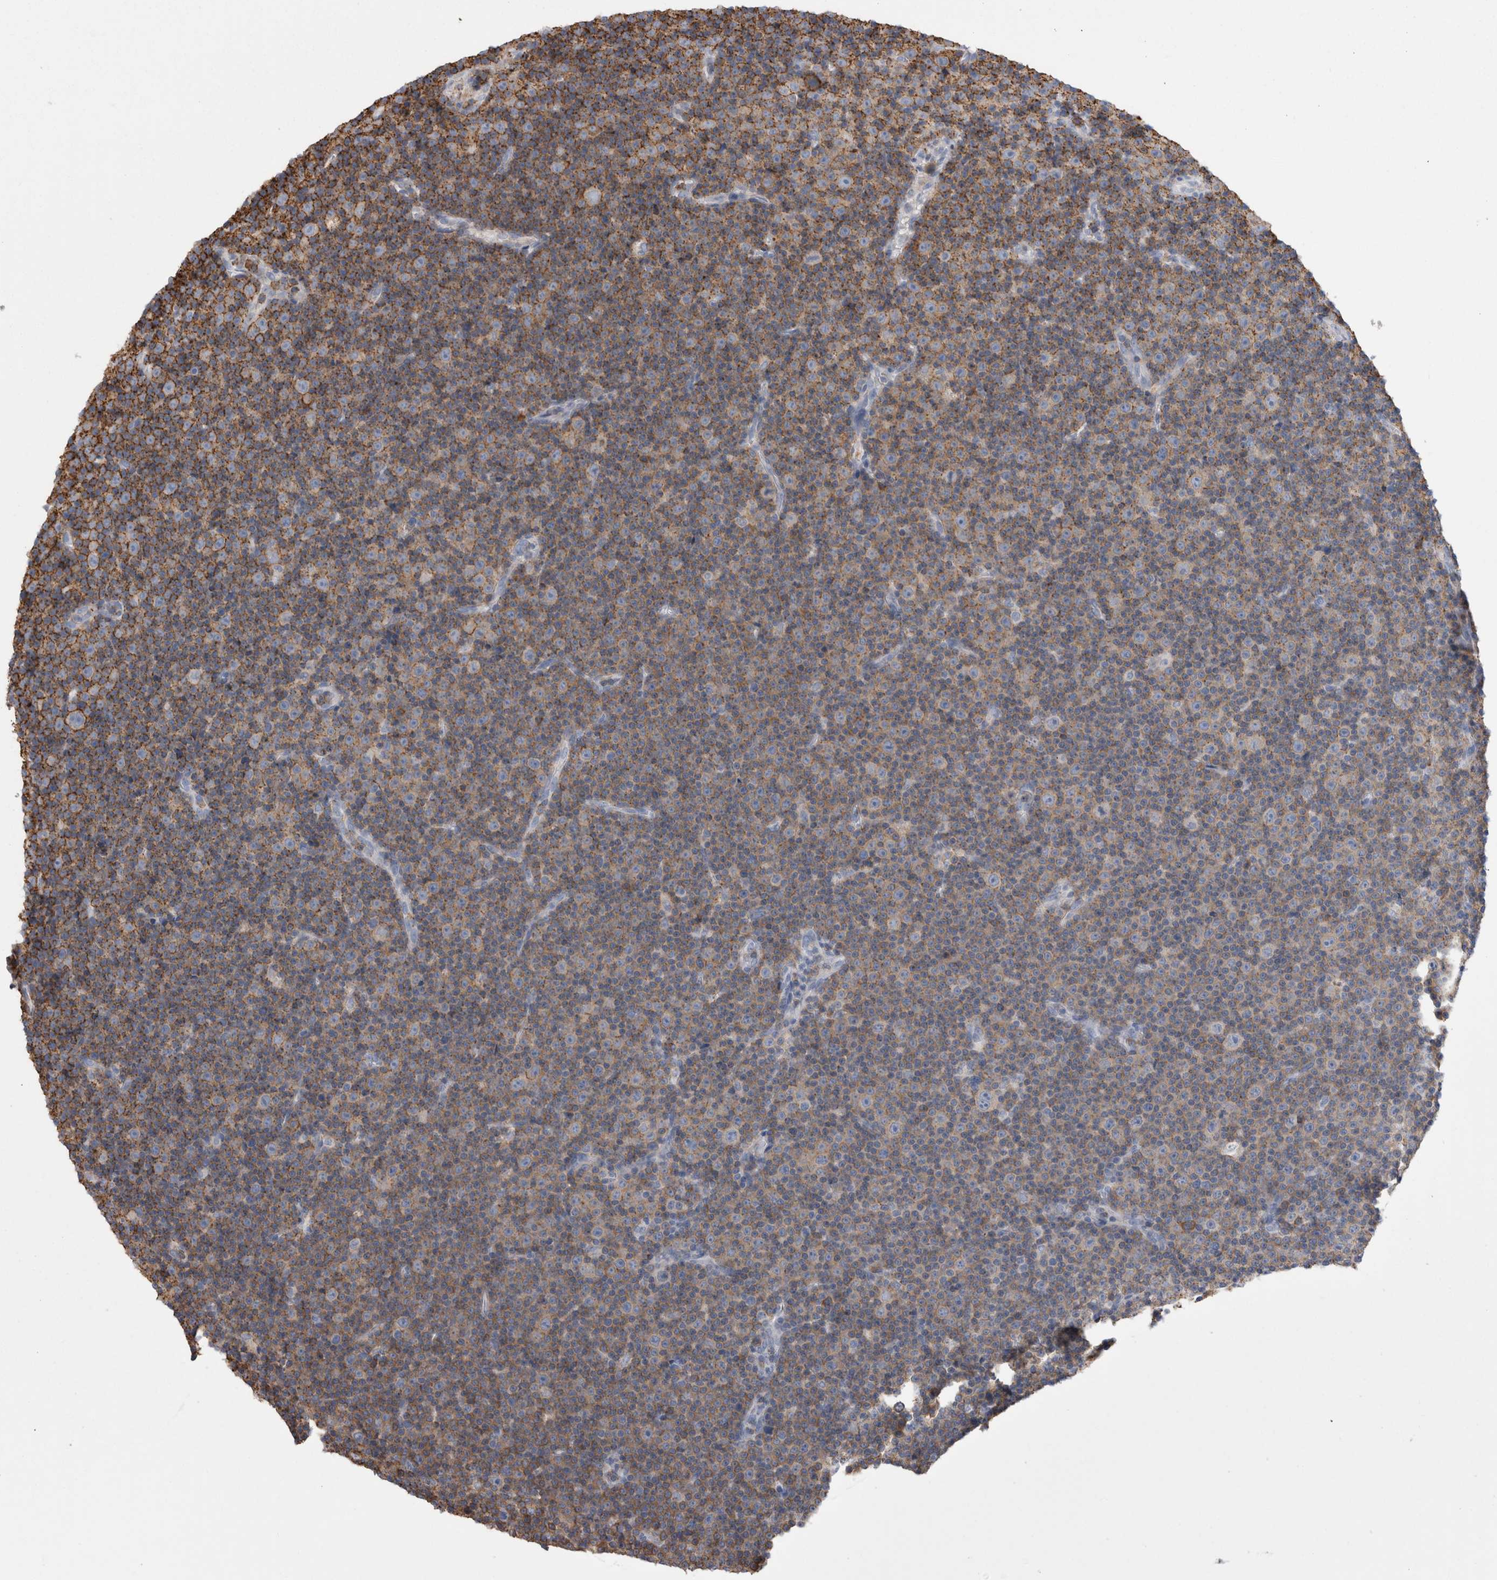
{"staining": {"intensity": "moderate", "quantity": "<25%", "location": "cytoplasmic/membranous"}, "tissue": "lymphoma", "cell_type": "Tumor cells", "image_type": "cancer", "snomed": [{"axis": "morphology", "description": "Malignant lymphoma, non-Hodgkin's type, Low grade"}, {"axis": "topography", "description": "Lymph node"}], "caption": "Immunohistochemistry of human lymphoma shows low levels of moderate cytoplasmic/membranous expression in approximately <25% of tumor cells.", "gene": "DCTN6", "patient": {"sex": "female", "age": 67}}